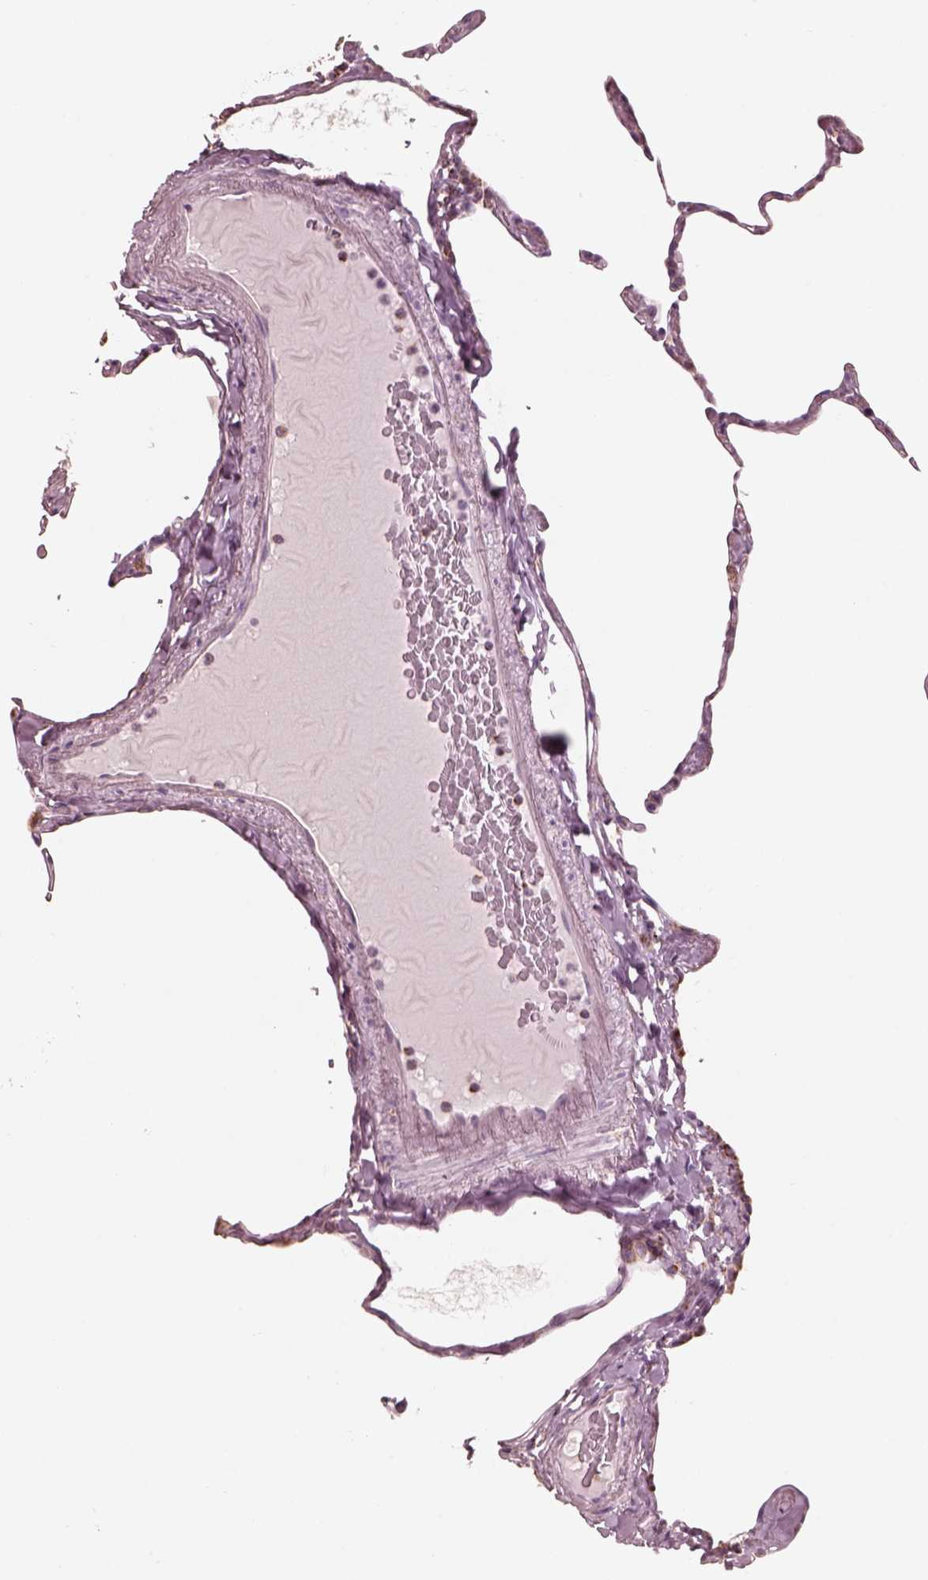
{"staining": {"intensity": "moderate", "quantity": ">75%", "location": "cytoplasmic/membranous"}, "tissue": "lung", "cell_type": "Alveolar cells", "image_type": "normal", "snomed": [{"axis": "morphology", "description": "Normal tissue, NOS"}, {"axis": "topography", "description": "Lung"}], "caption": "Immunohistochemical staining of benign lung reveals moderate cytoplasmic/membranous protein staining in approximately >75% of alveolar cells.", "gene": "ENTPD6", "patient": {"sex": "male", "age": 65}}